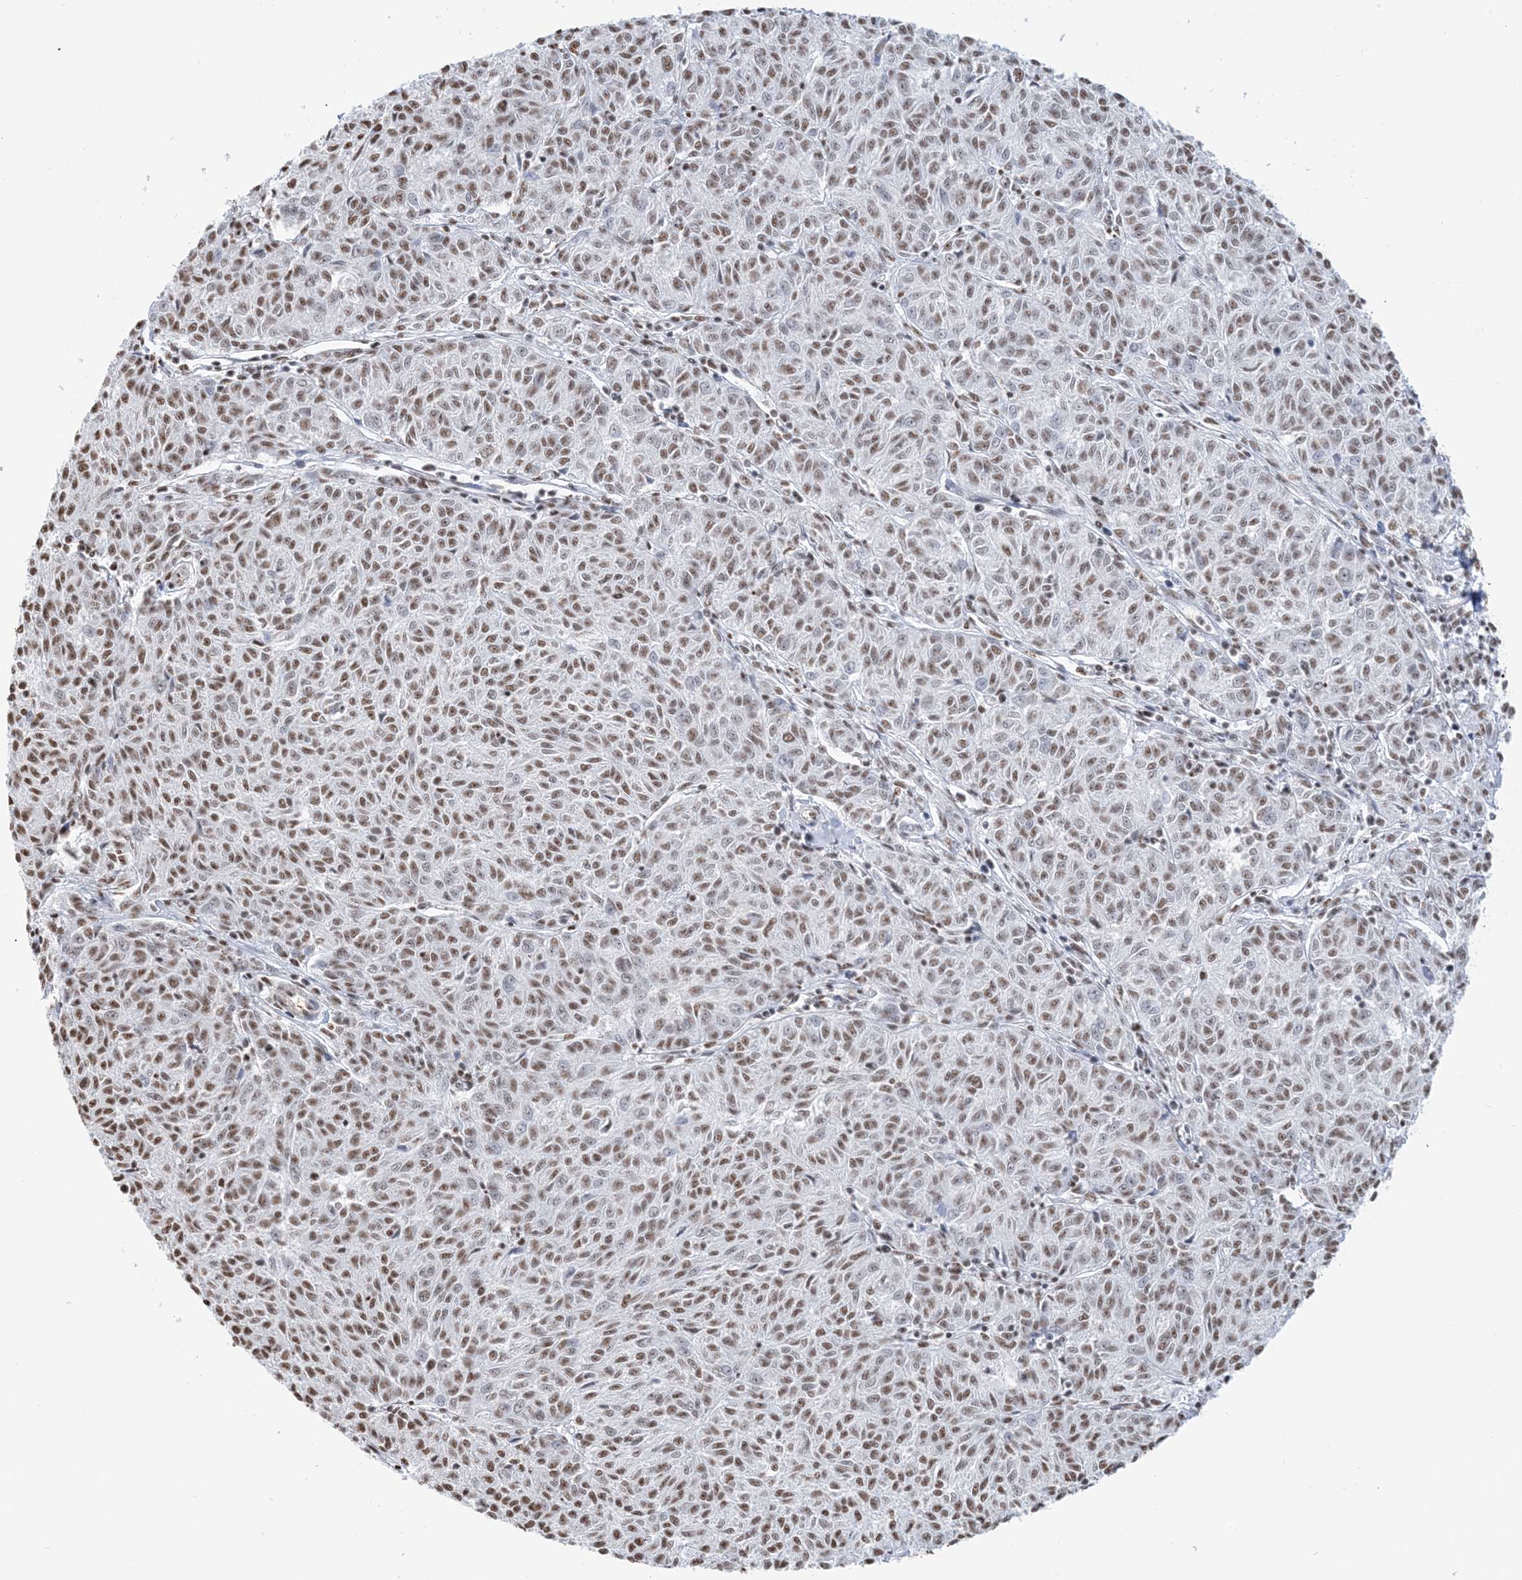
{"staining": {"intensity": "moderate", "quantity": ">75%", "location": "nuclear"}, "tissue": "melanoma", "cell_type": "Tumor cells", "image_type": "cancer", "snomed": [{"axis": "morphology", "description": "Malignant melanoma, NOS"}, {"axis": "topography", "description": "Skin"}], "caption": "Protein expression analysis of human melanoma reveals moderate nuclear expression in about >75% of tumor cells.", "gene": "ZNF792", "patient": {"sex": "female", "age": 72}}